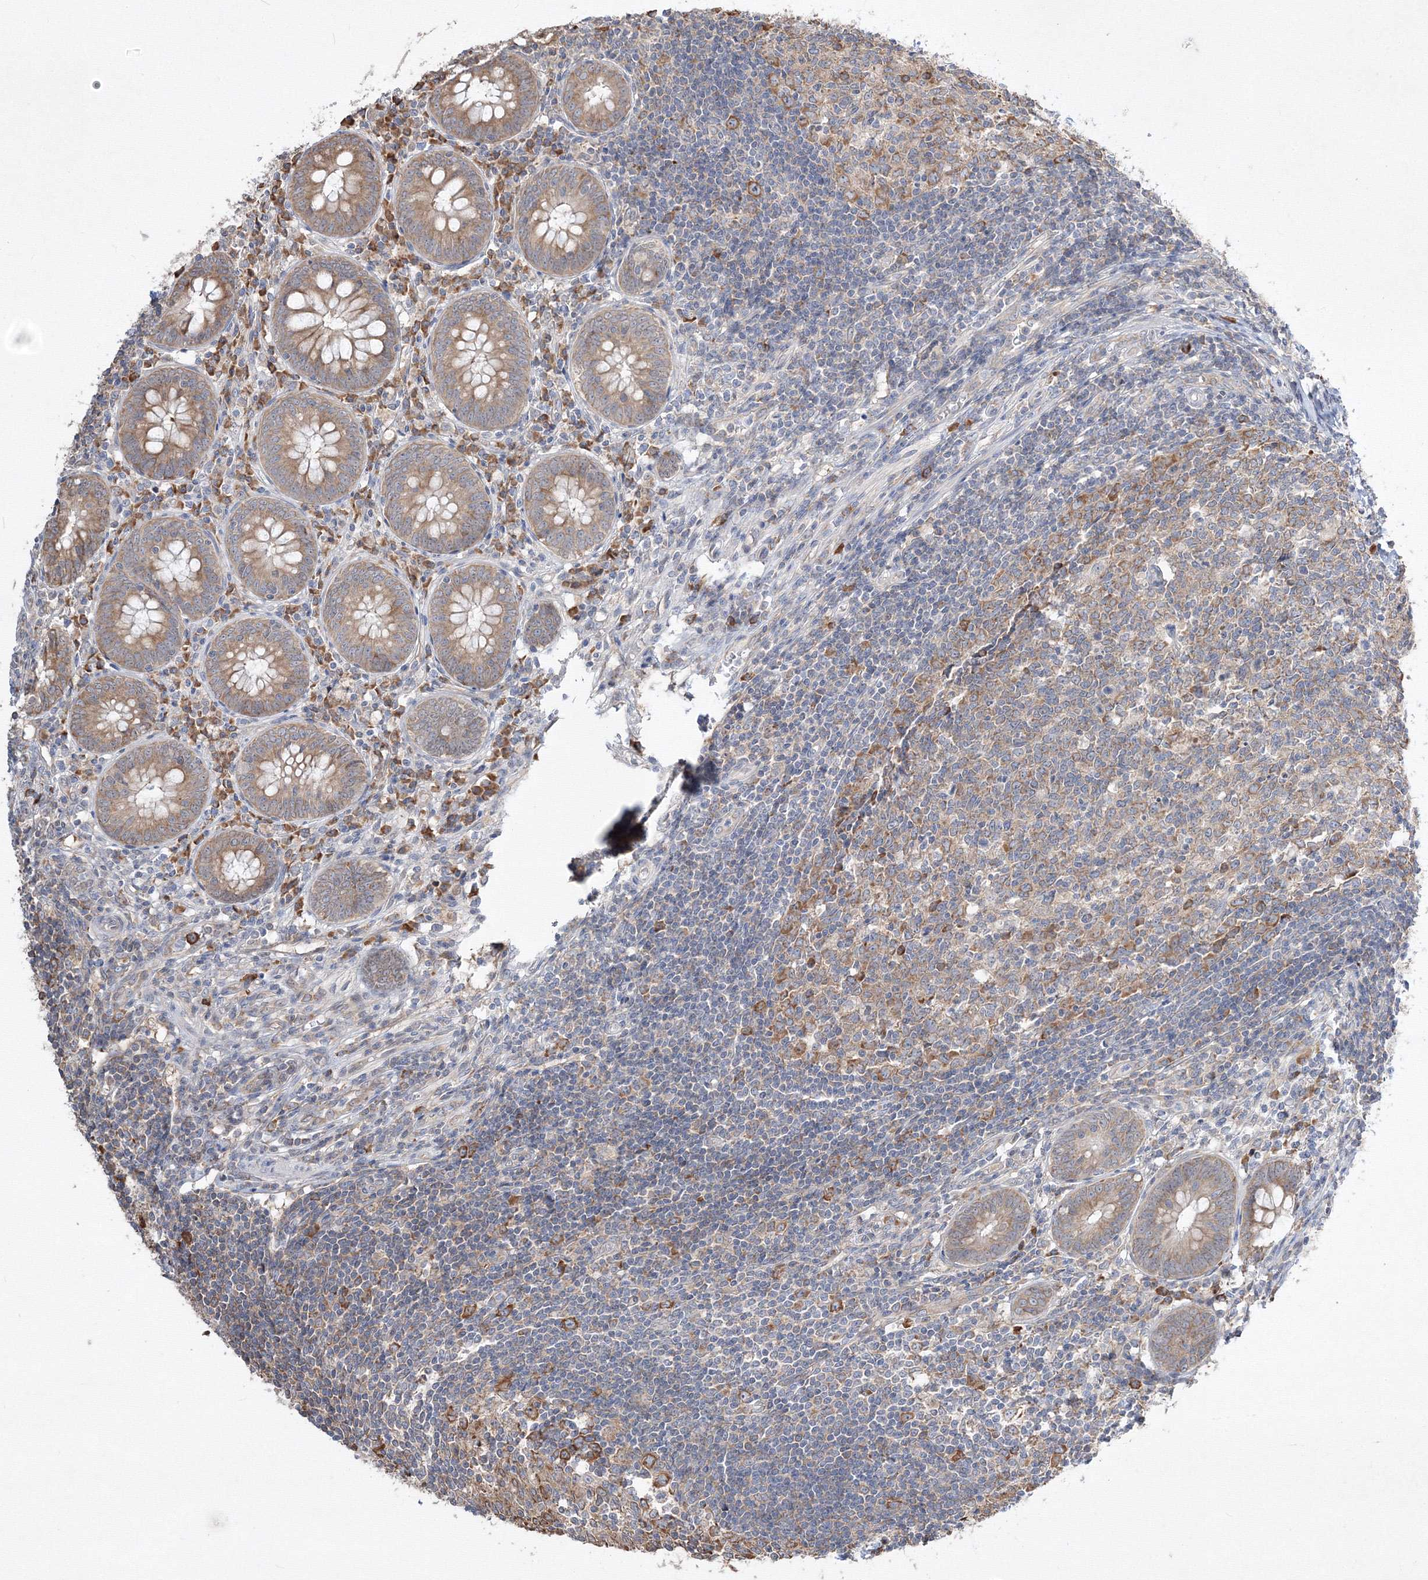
{"staining": {"intensity": "moderate", "quantity": ">75%", "location": "cytoplasmic/membranous"}, "tissue": "appendix", "cell_type": "Glandular cells", "image_type": "normal", "snomed": [{"axis": "morphology", "description": "Normal tissue, NOS"}, {"axis": "topography", "description": "Appendix"}], "caption": "This photomicrograph exhibits normal appendix stained with immunohistochemistry to label a protein in brown. The cytoplasmic/membranous of glandular cells show moderate positivity for the protein. Nuclei are counter-stained blue.", "gene": "FBXL8", "patient": {"sex": "female", "age": 54}}